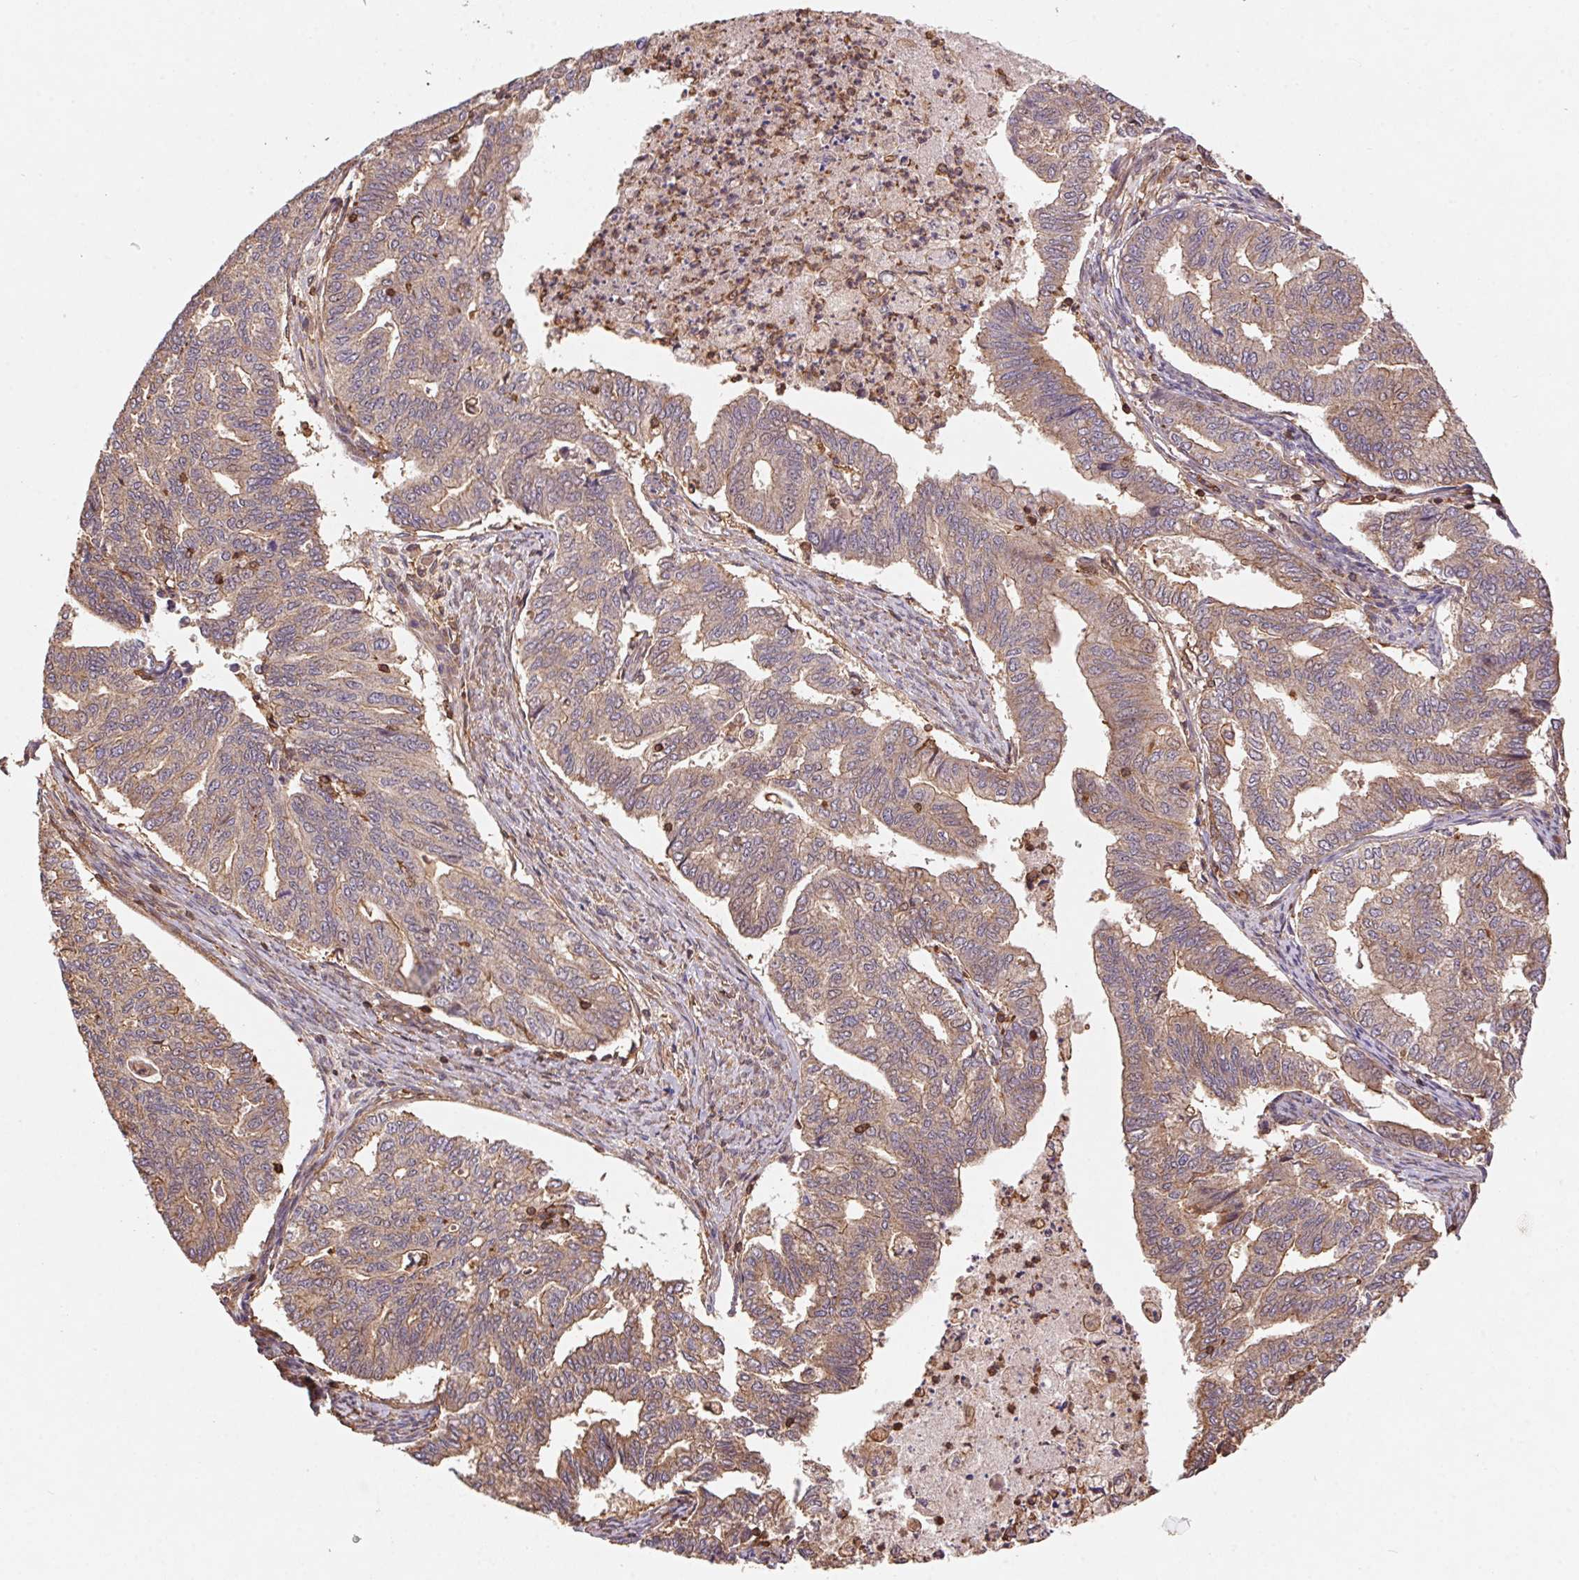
{"staining": {"intensity": "moderate", "quantity": "25%-75%", "location": "cytoplasmic/membranous"}, "tissue": "endometrial cancer", "cell_type": "Tumor cells", "image_type": "cancer", "snomed": [{"axis": "morphology", "description": "Adenocarcinoma, NOS"}, {"axis": "topography", "description": "Endometrium"}], "caption": "Endometrial cancer stained for a protein (brown) displays moderate cytoplasmic/membranous positive expression in about 25%-75% of tumor cells.", "gene": "ATG10", "patient": {"sex": "female", "age": 79}}